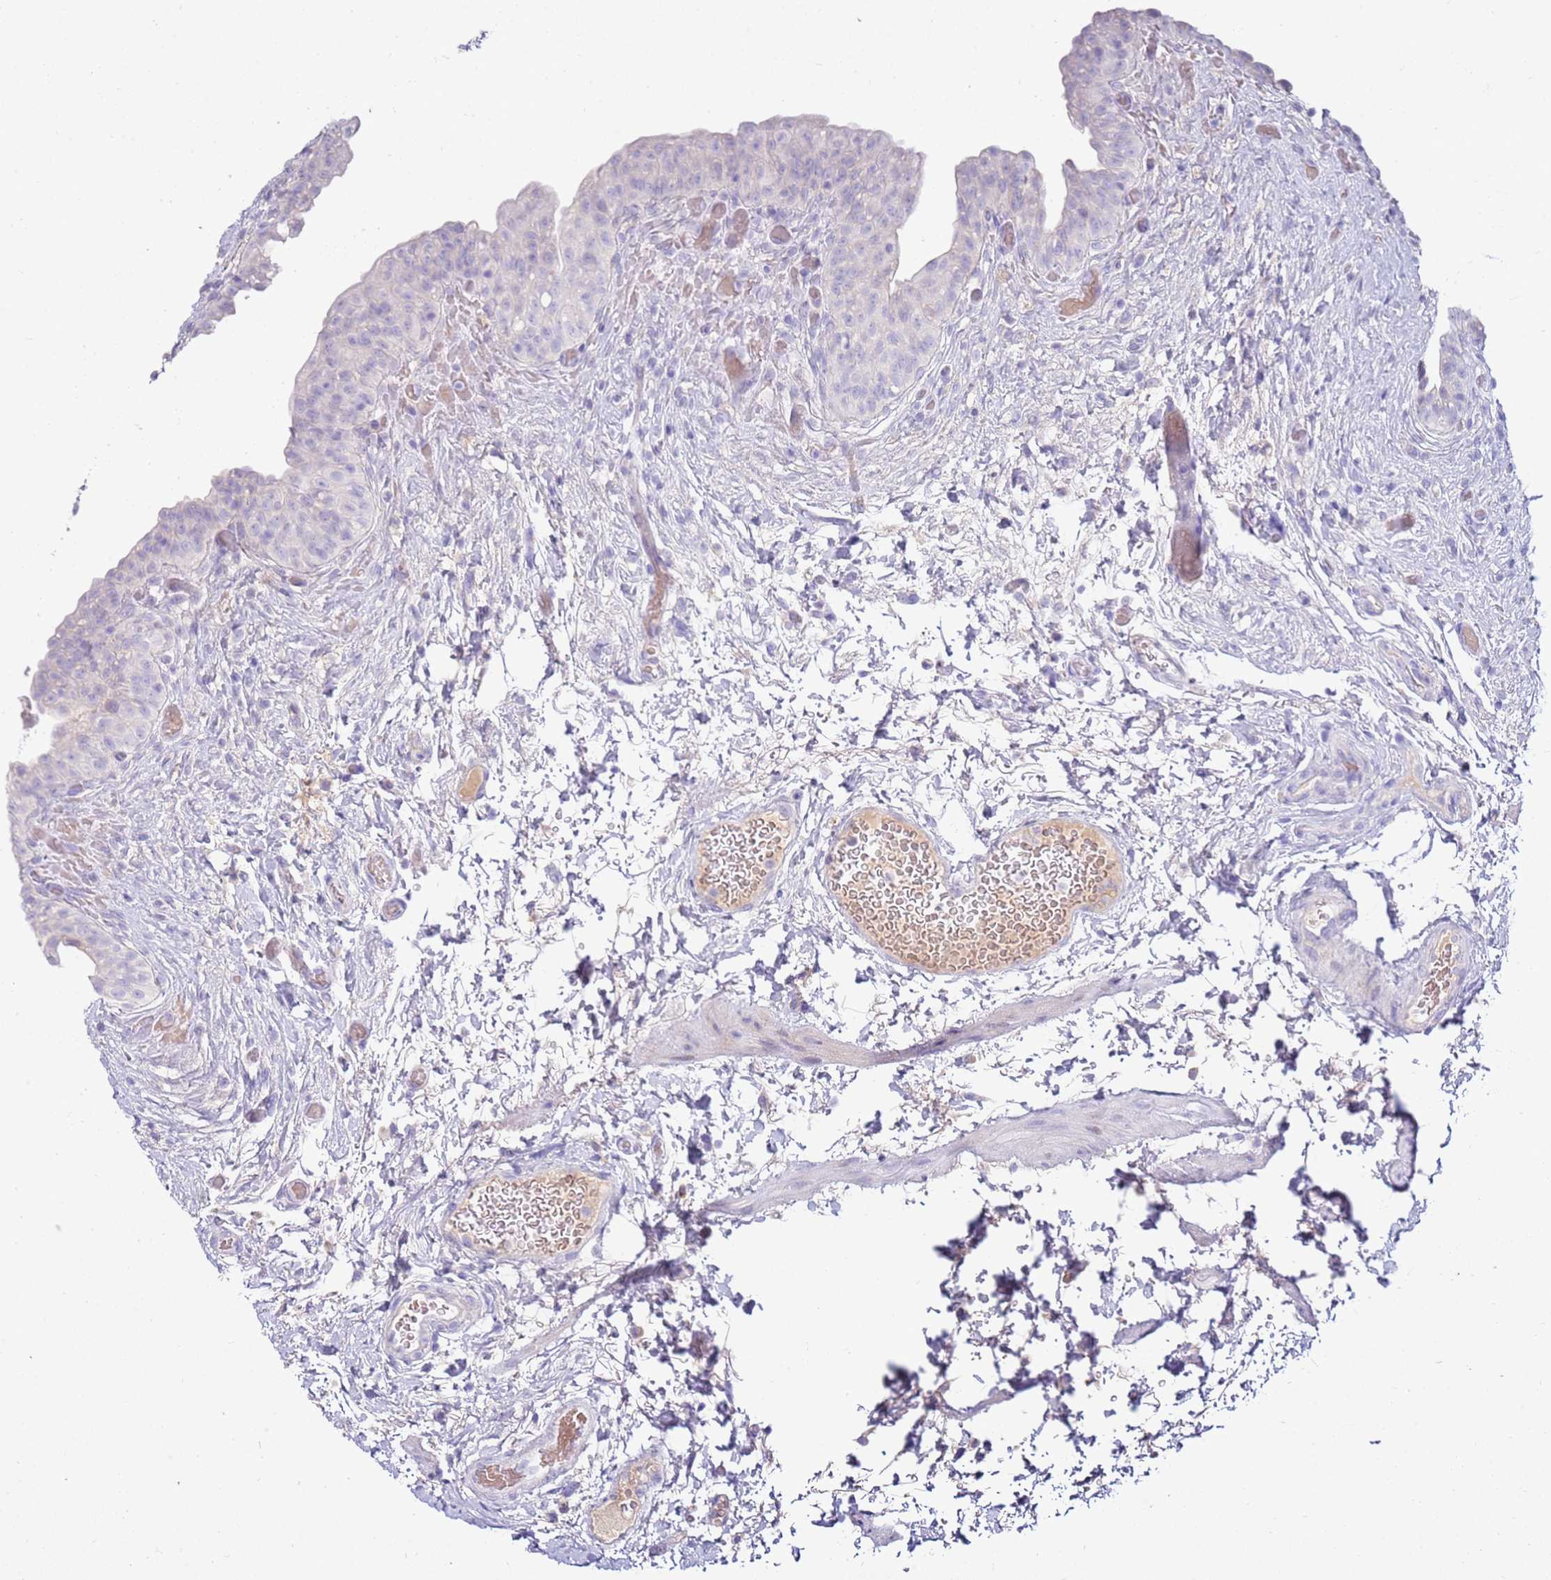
{"staining": {"intensity": "negative", "quantity": "none", "location": "none"}, "tissue": "urinary bladder", "cell_type": "Urothelial cells", "image_type": "normal", "snomed": [{"axis": "morphology", "description": "Normal tissue, NOS"}, {"axis": "topography", "description": "Urinary bladder"}], "caption": "This is a photomicrograph of IHC staining of normal urinary bladder, which shows no staining in urothelial cells.", "gene": "EVPLL", "patient": {"sex": "male", "age": 69}}